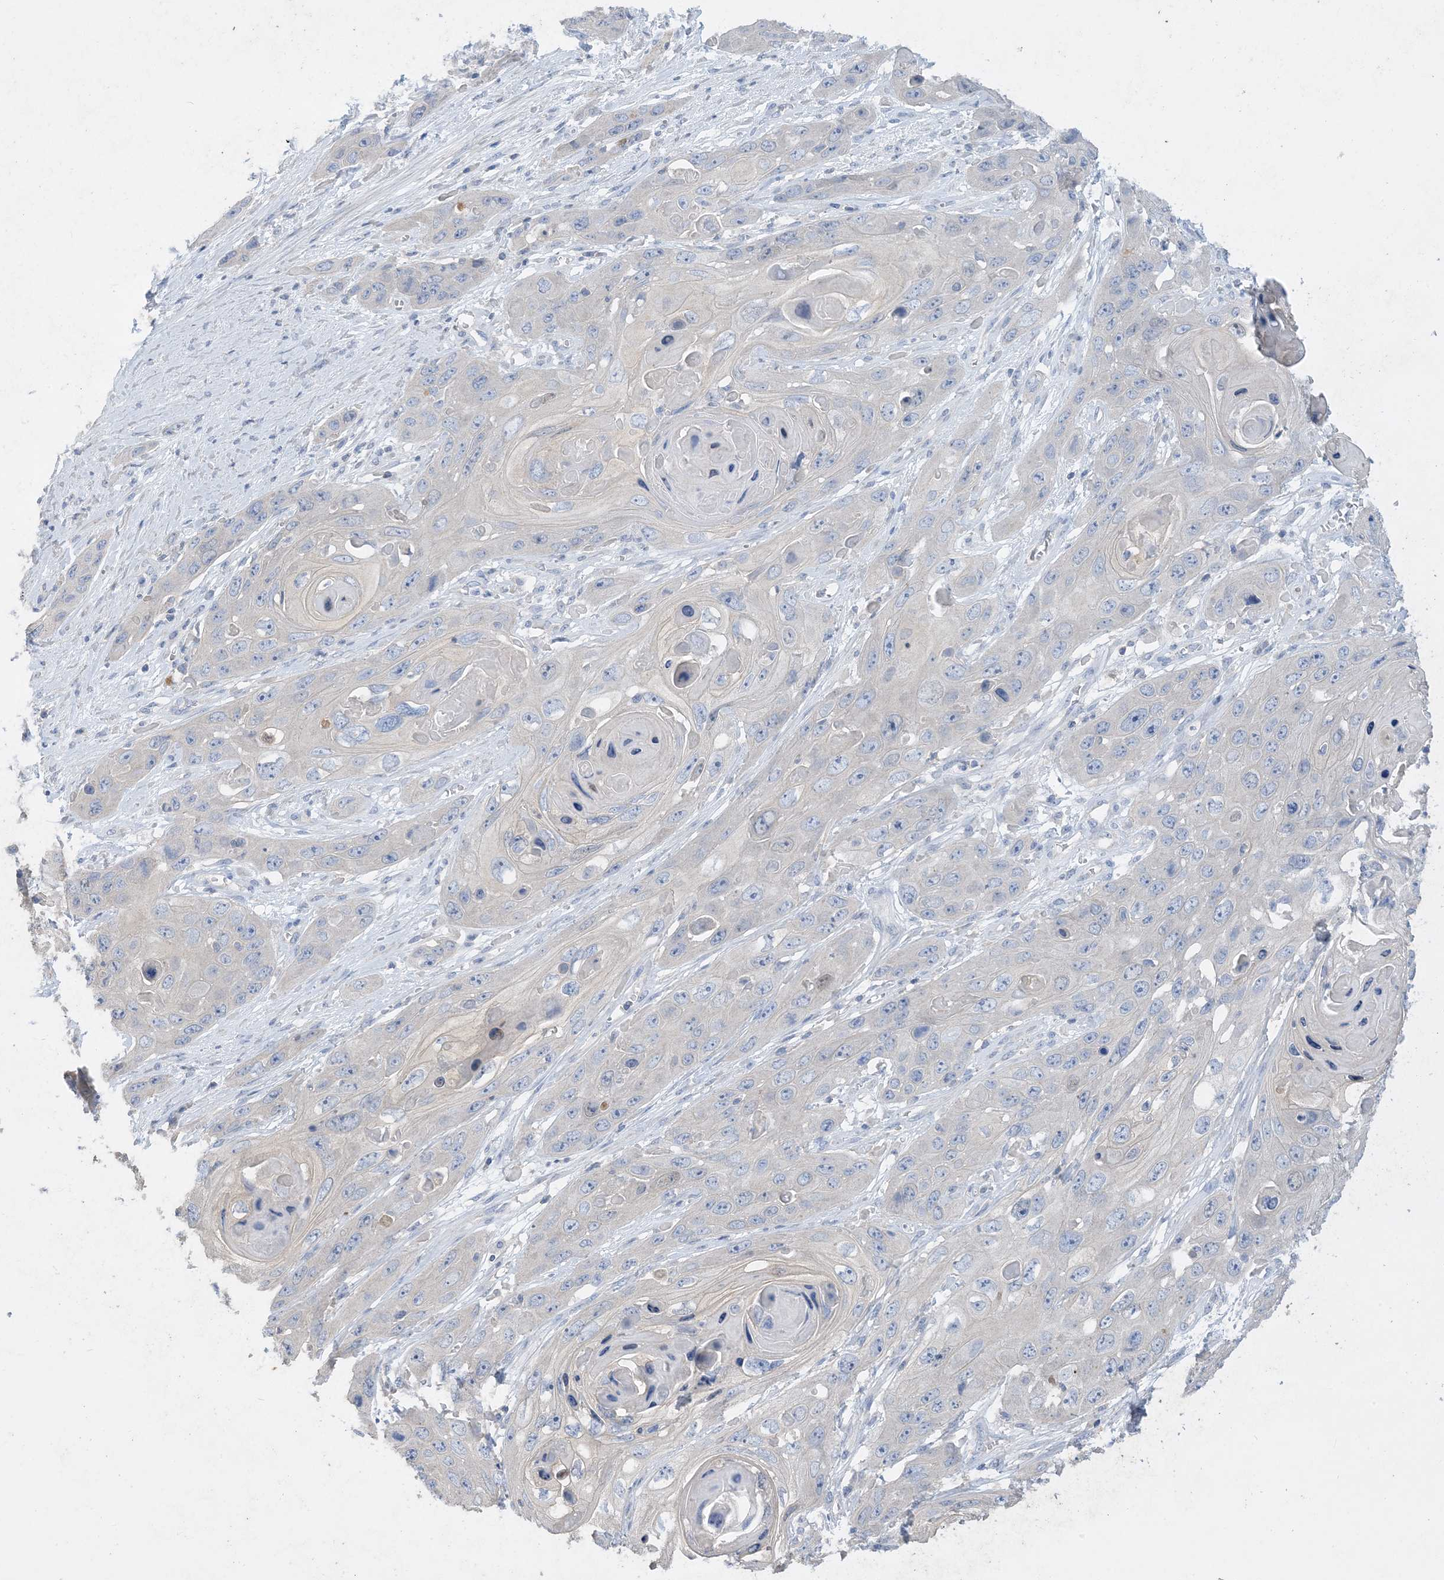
{"staining": {"intensity": "negative", "quantity": "none", "location": "none"}, "tissue": "skin cancer", "cell_type": "Tumor cells", "image_type": "cancer", "snomed": [{"axis": "morphology", "description": "Squamous cell carcinoma, NOS"}, {"axis": "topography", "description": "Skin"}], "caption": "This image is of skin cancer stained with immunohistochemistry to label a protein in brown with the nuclei are counter-stained blue. There is no expression in tumor cells.", "gene": "KPRP", "patient": {"sex": "male", "age": 55}}